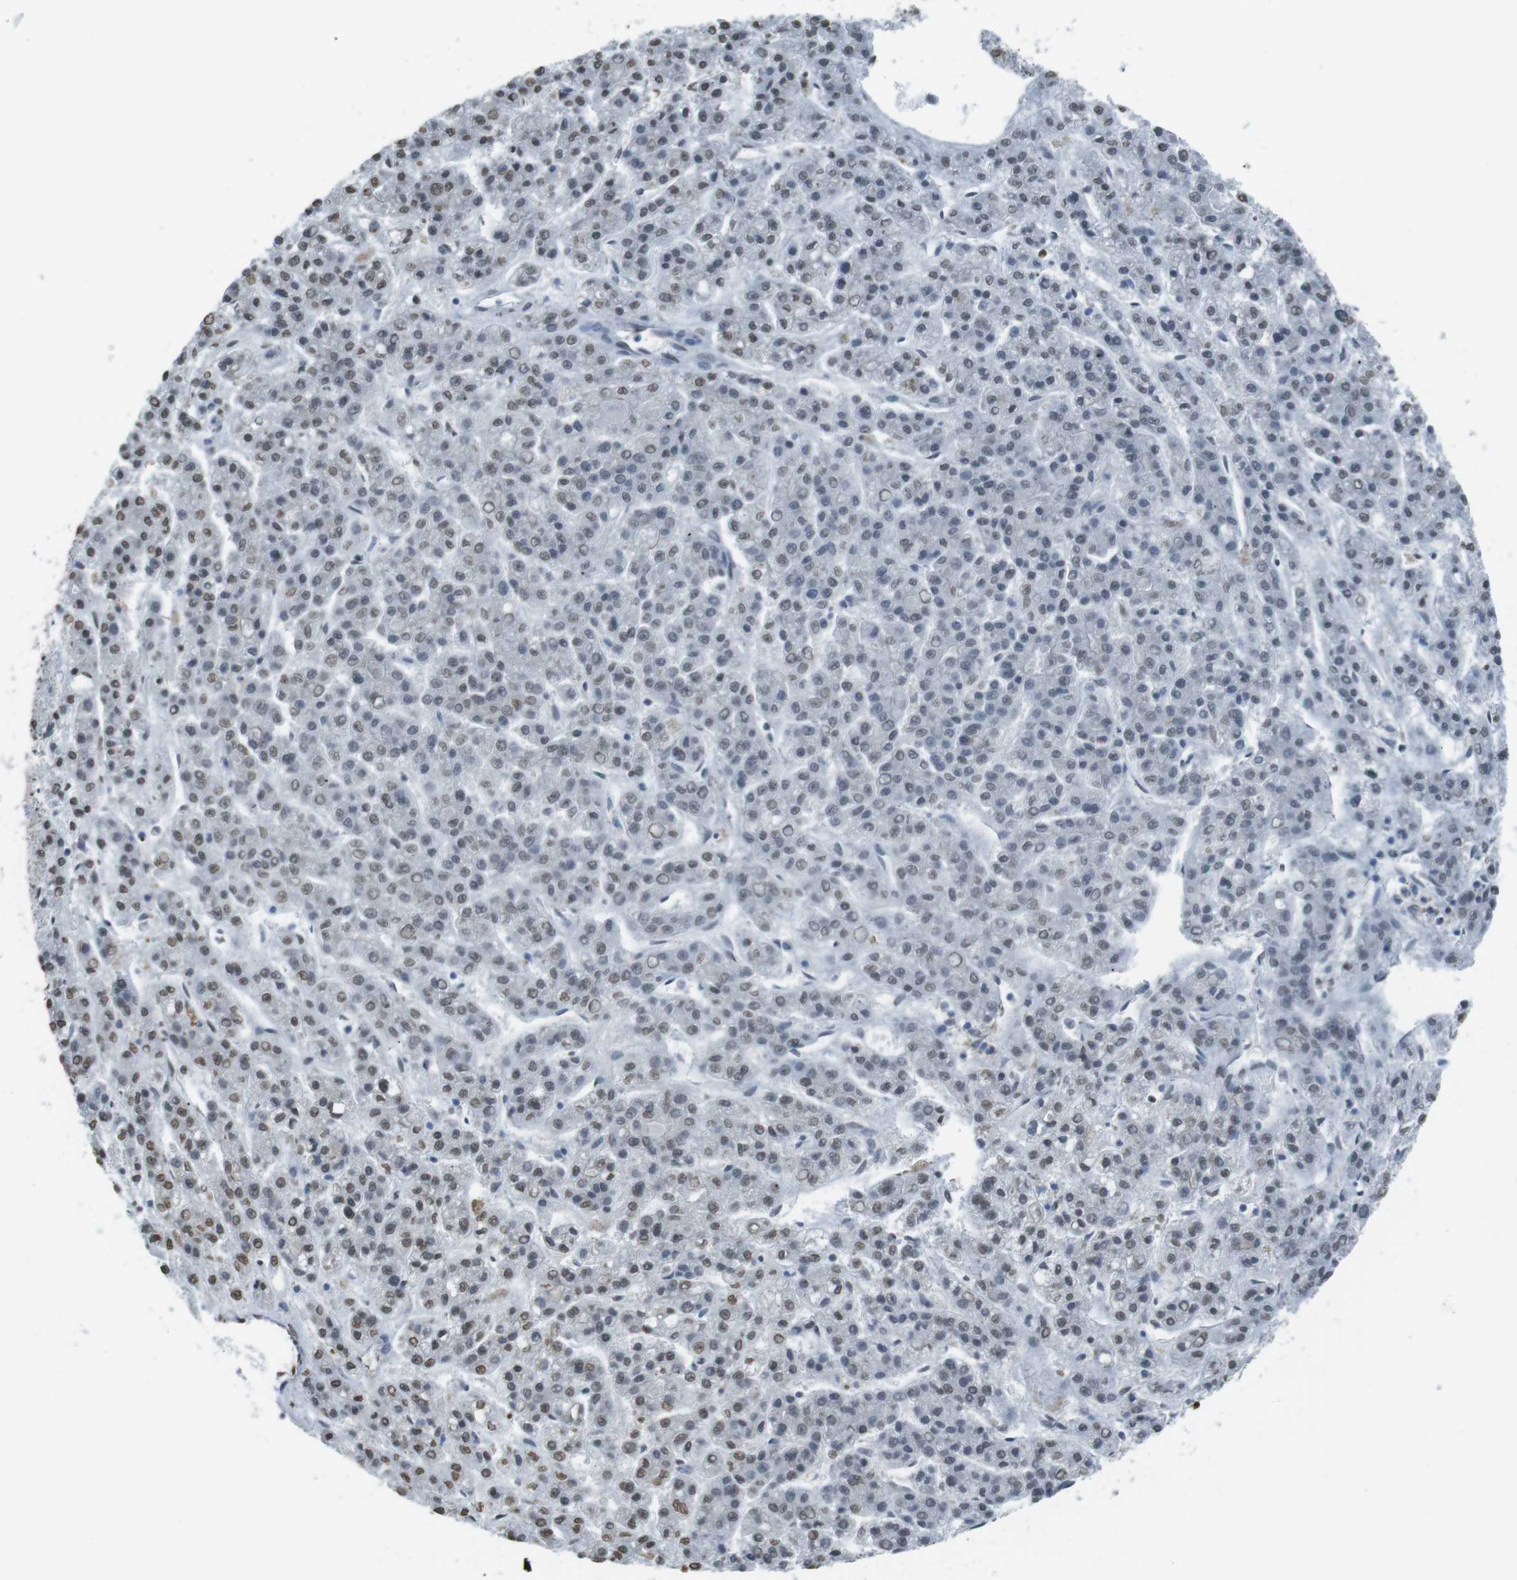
{"staining": {"intensity": "weak", "quantity": "25%-75%", "location": "nuclear"}, "tissue": "liver cancer", "cell_type": "Tumor cells", "image_type": "cancer", "snomed": [{"axis": "morphology", "description": "Carcinoma, Hepatocellular, NOS"}, {"axis": "topography", "description": "Liver"}], "caption": "A low amount of weak nuclear expression is present in approximately 25%-75% of tumor cells in liver cancer tissue. (DAB IHC, brown staining for protein, blue staining for nuclei).", "gene": "USP7", "patient": {"sex": "male", "age": 70}}